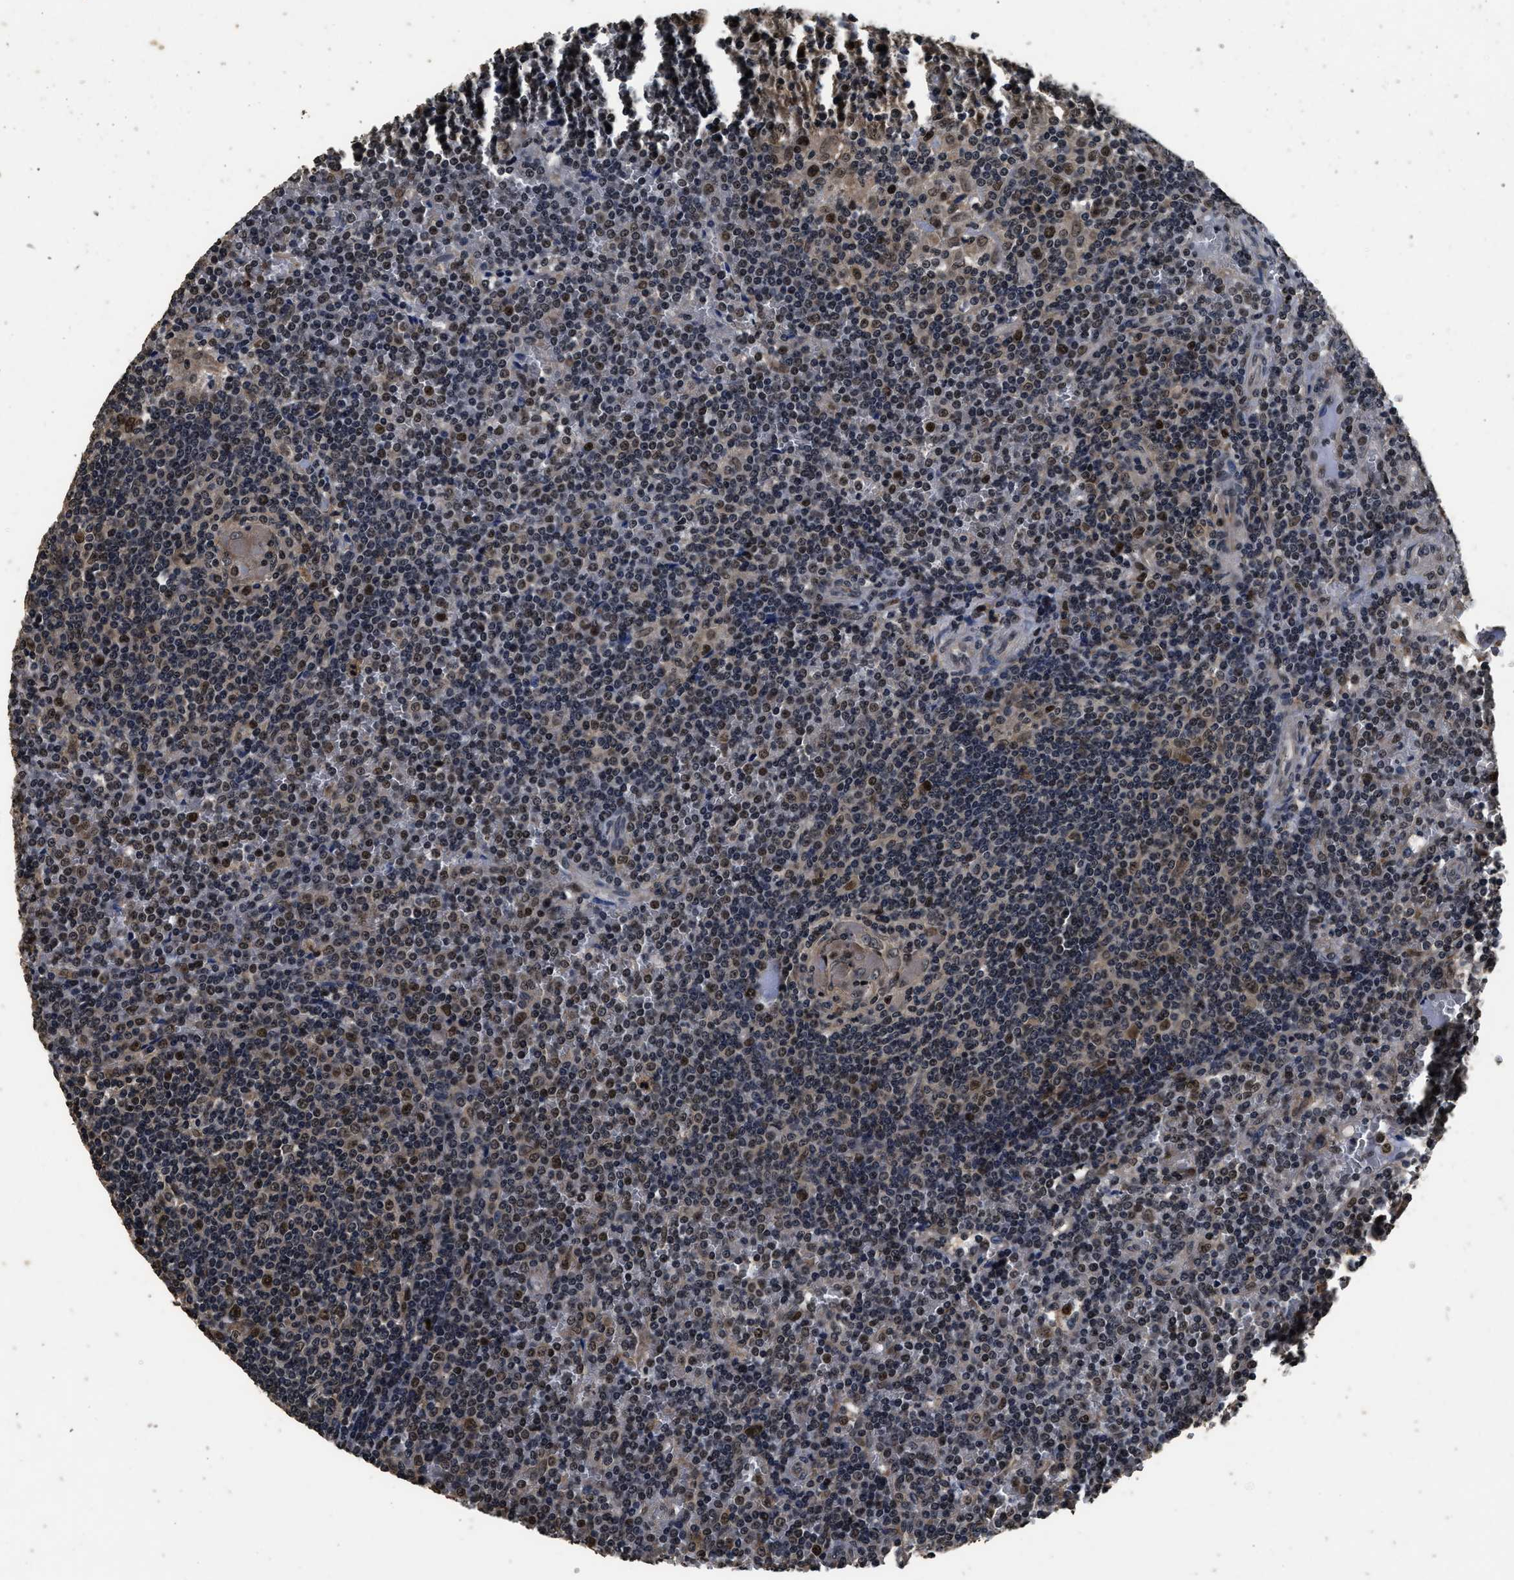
{"staining": {"intensity": "strong", "quantity": "<25%", "location": "nuclear"}, "tissue": "lymphoma", "cell_type": "Tumor cells", "image_type": "cancer", "snomed": [{"axis": "morphology", "description": "Malignant lymphoma, non-Hodgkin's type, Low grade"}, {"axis": "topography", "description": "Spleen"}], "caption": "Approximately <25% of tumor cells in human malignant lymphoma, non-Hodgkin's type (low-grade) demonstrate strong nuclear protein expression as visualized by brown immunohistochemical staining.", "gene": "CSTF1", "patient": {"sex": "female", "age": 19}}